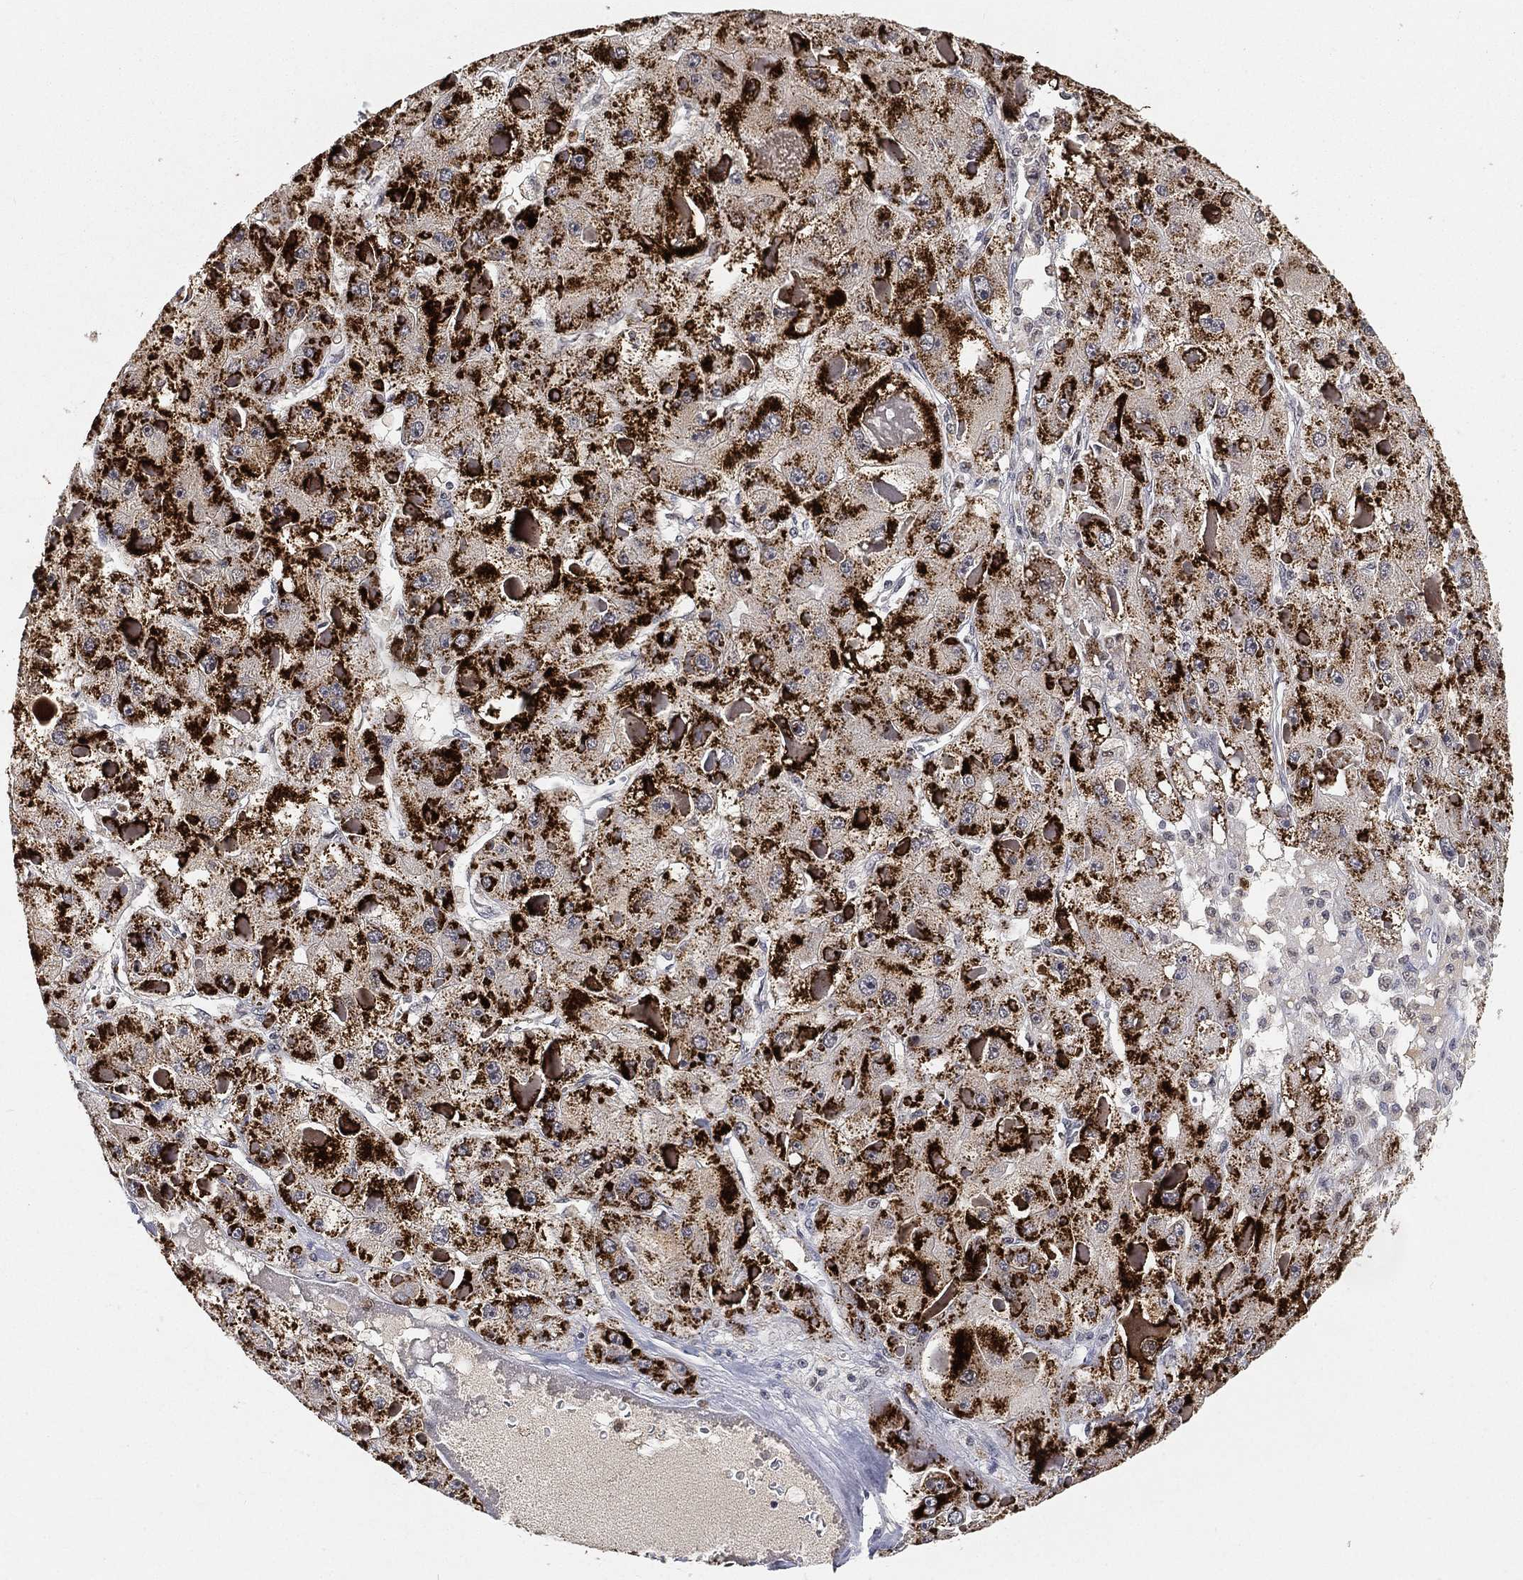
{"staining": {"intensity": "strong", "quantity": "25%-75%", "location": "cytoplasmic/membranous"}, "tissue": "liver cancer", "cell_type": "Tumor cells", "image_type": "cancer", "snomed": [{"axis": "morphology", "description": "Carcinoma, Hepatocellular, NOS"}, {"axis": "topography", "description": "Liver"}], "caption": "The micrograph demonstrates immunohistochemical staining of liver cancer. There is strong cytoplasmic/membranous staining is present in approximately 25%-75% of tumor cells. Immunohistochemistry stains the protein of interest in brown and the nuclei are stained blue.", "gene": "ARG1", "patient": {"sex": "female", "age": 73}}